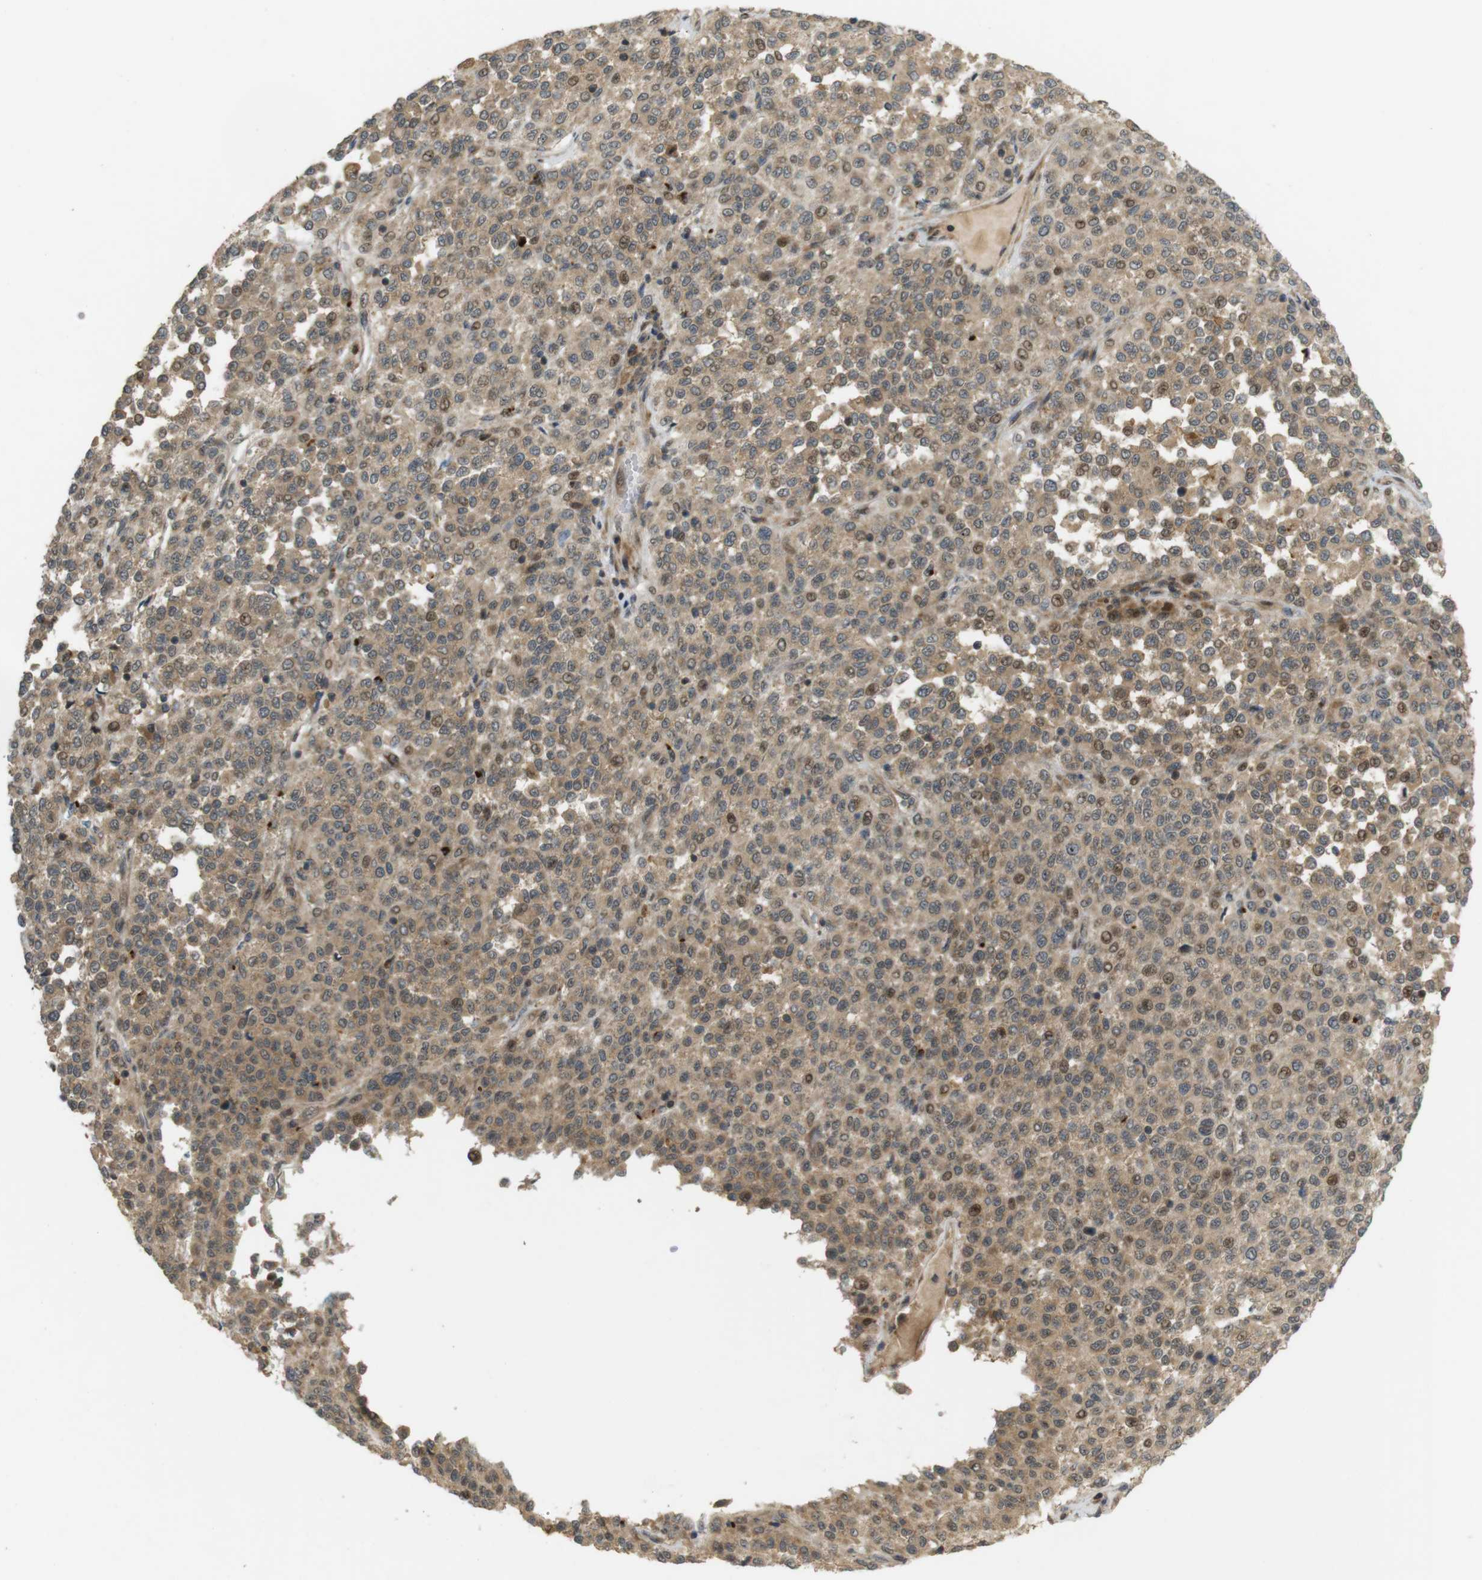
{"staining": {"intensity": "moderate", "quantity": ">75%", "location": "cytoplasmic/membranous,nuclear"}, "tissue": "melanoma", "cell_type": "Tumor cells", "image_type": "cancer", "snomed": [{"axis": "morphology", "description": "Malignant melanoma, Metastatic site"}, {"axis": "topography", "description": "Pancreas"}], "caption": "DAB (3,3'-diaminobenzidine) immunohistochemical staining of melanoma reveals moderate cytoplasmic/membranous and nuclear protein positivity in approximately >75% of tumor cells.", "gene": "TMX3", "patient": {"sex": "female", "age": 30}}